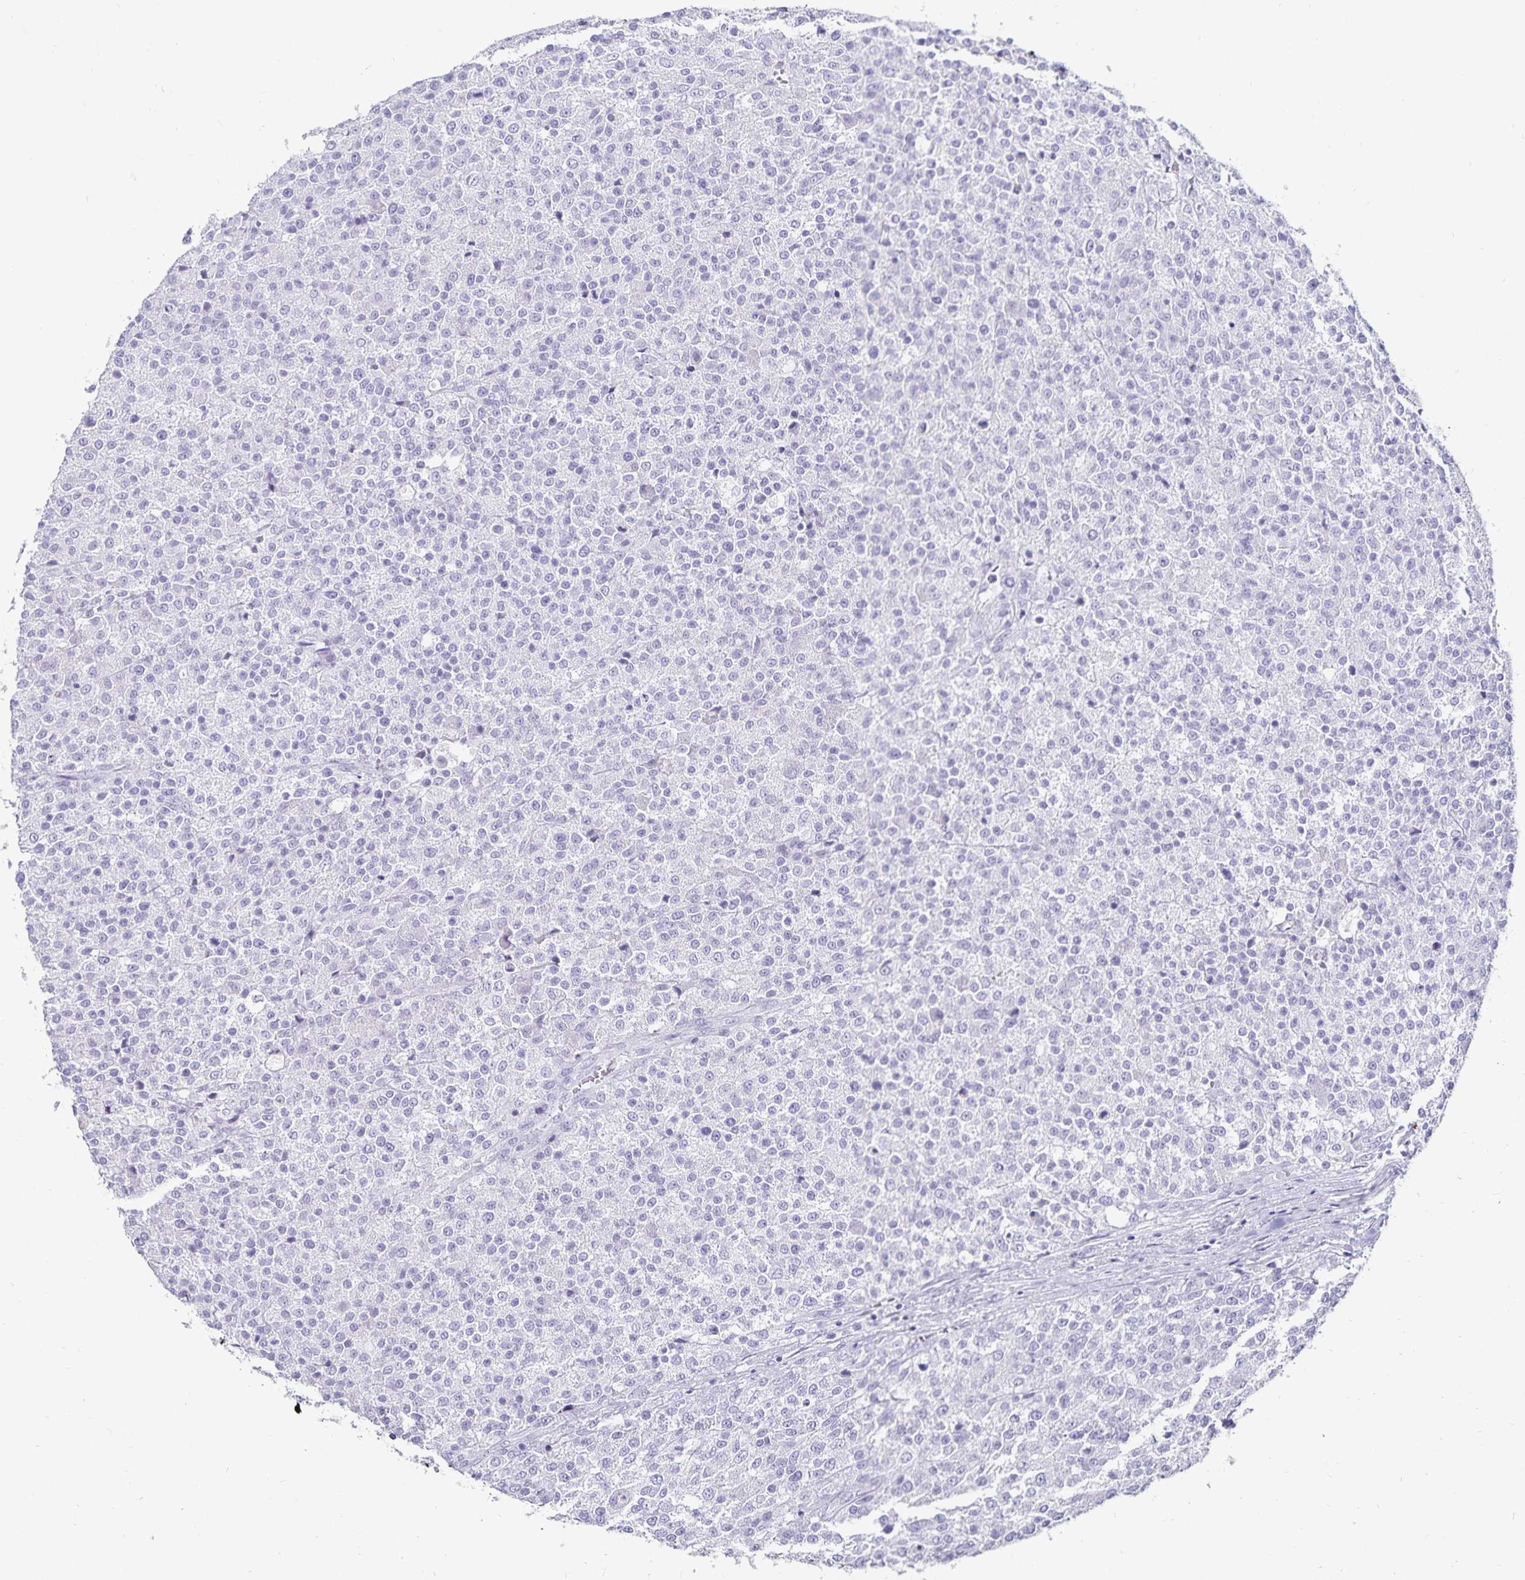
{"staining": {"intensity": "negative", "quantity": "none", "location": "none"}, "tissue": "testis cancer", "cell_type": "Tumor cells", "image_type": "cancer", "snomed": [{"axis": "morphology", "description": "Seminoma, NOS"}, {"axis": "topography", "description": "Testis"}], "caption": "Testis seminoma was stained to show a protein in brown. There is no significant staining in tumor cells.", "gene": "DEFA6", "patient": {"sex": "male", "age": 59}}